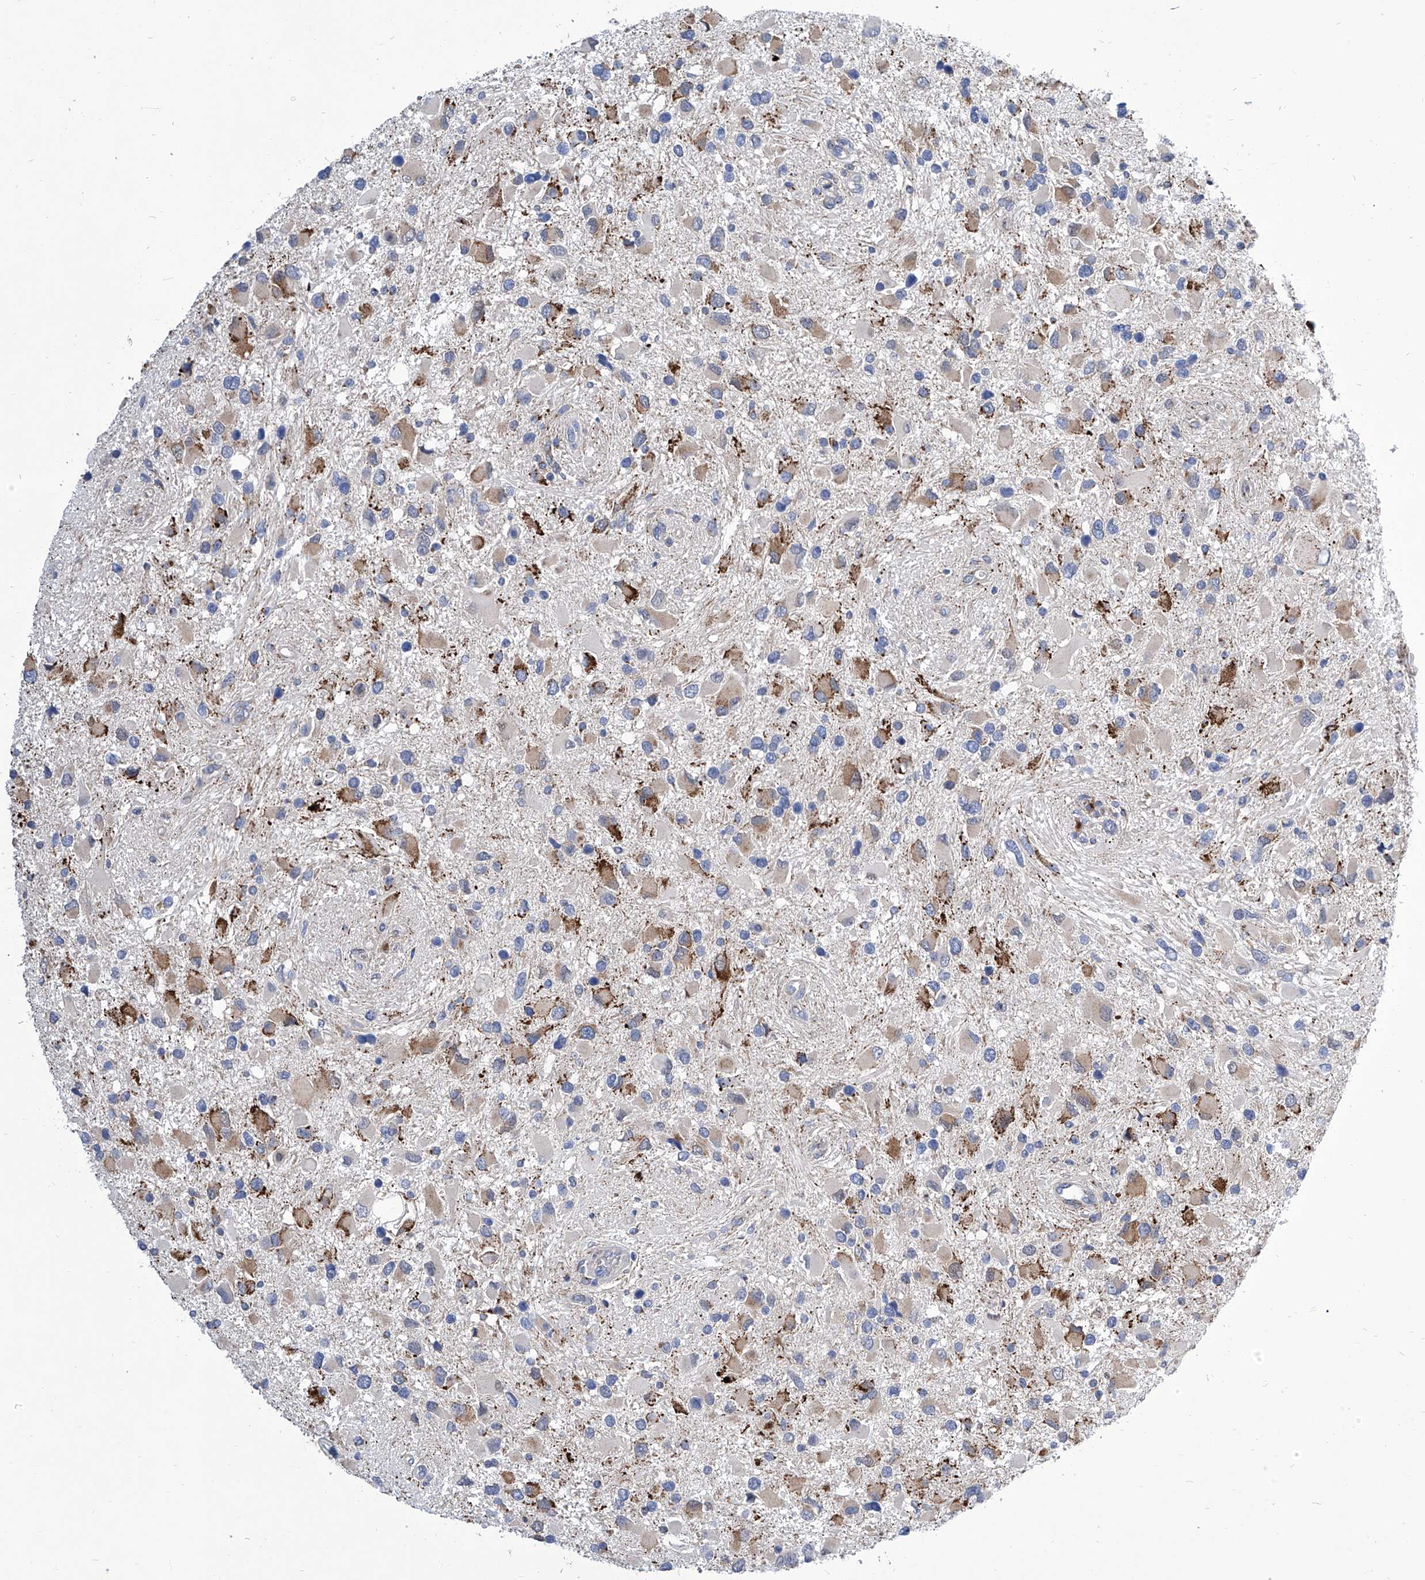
{"staining": {"intensity": "moderate", "quantity": "<25%", "location": "cytoplasmic/membranous"}, "tissue": "glioma", "cell_type": "Tumor cells", "image_type": "cancer", "snomed": [{"axis": "morphology", "description": "Glioma, malignant, High grade"}, {"axis": "topography", "description": "Brain"}], "caption": "Moderate cytoplasmic/membranous staining for a protein is identified in about <25% of tumor cells of glioma using immunohistochemistry.", "gene": "TJAP1", "patient": {"sex": "male", "age": 53}}